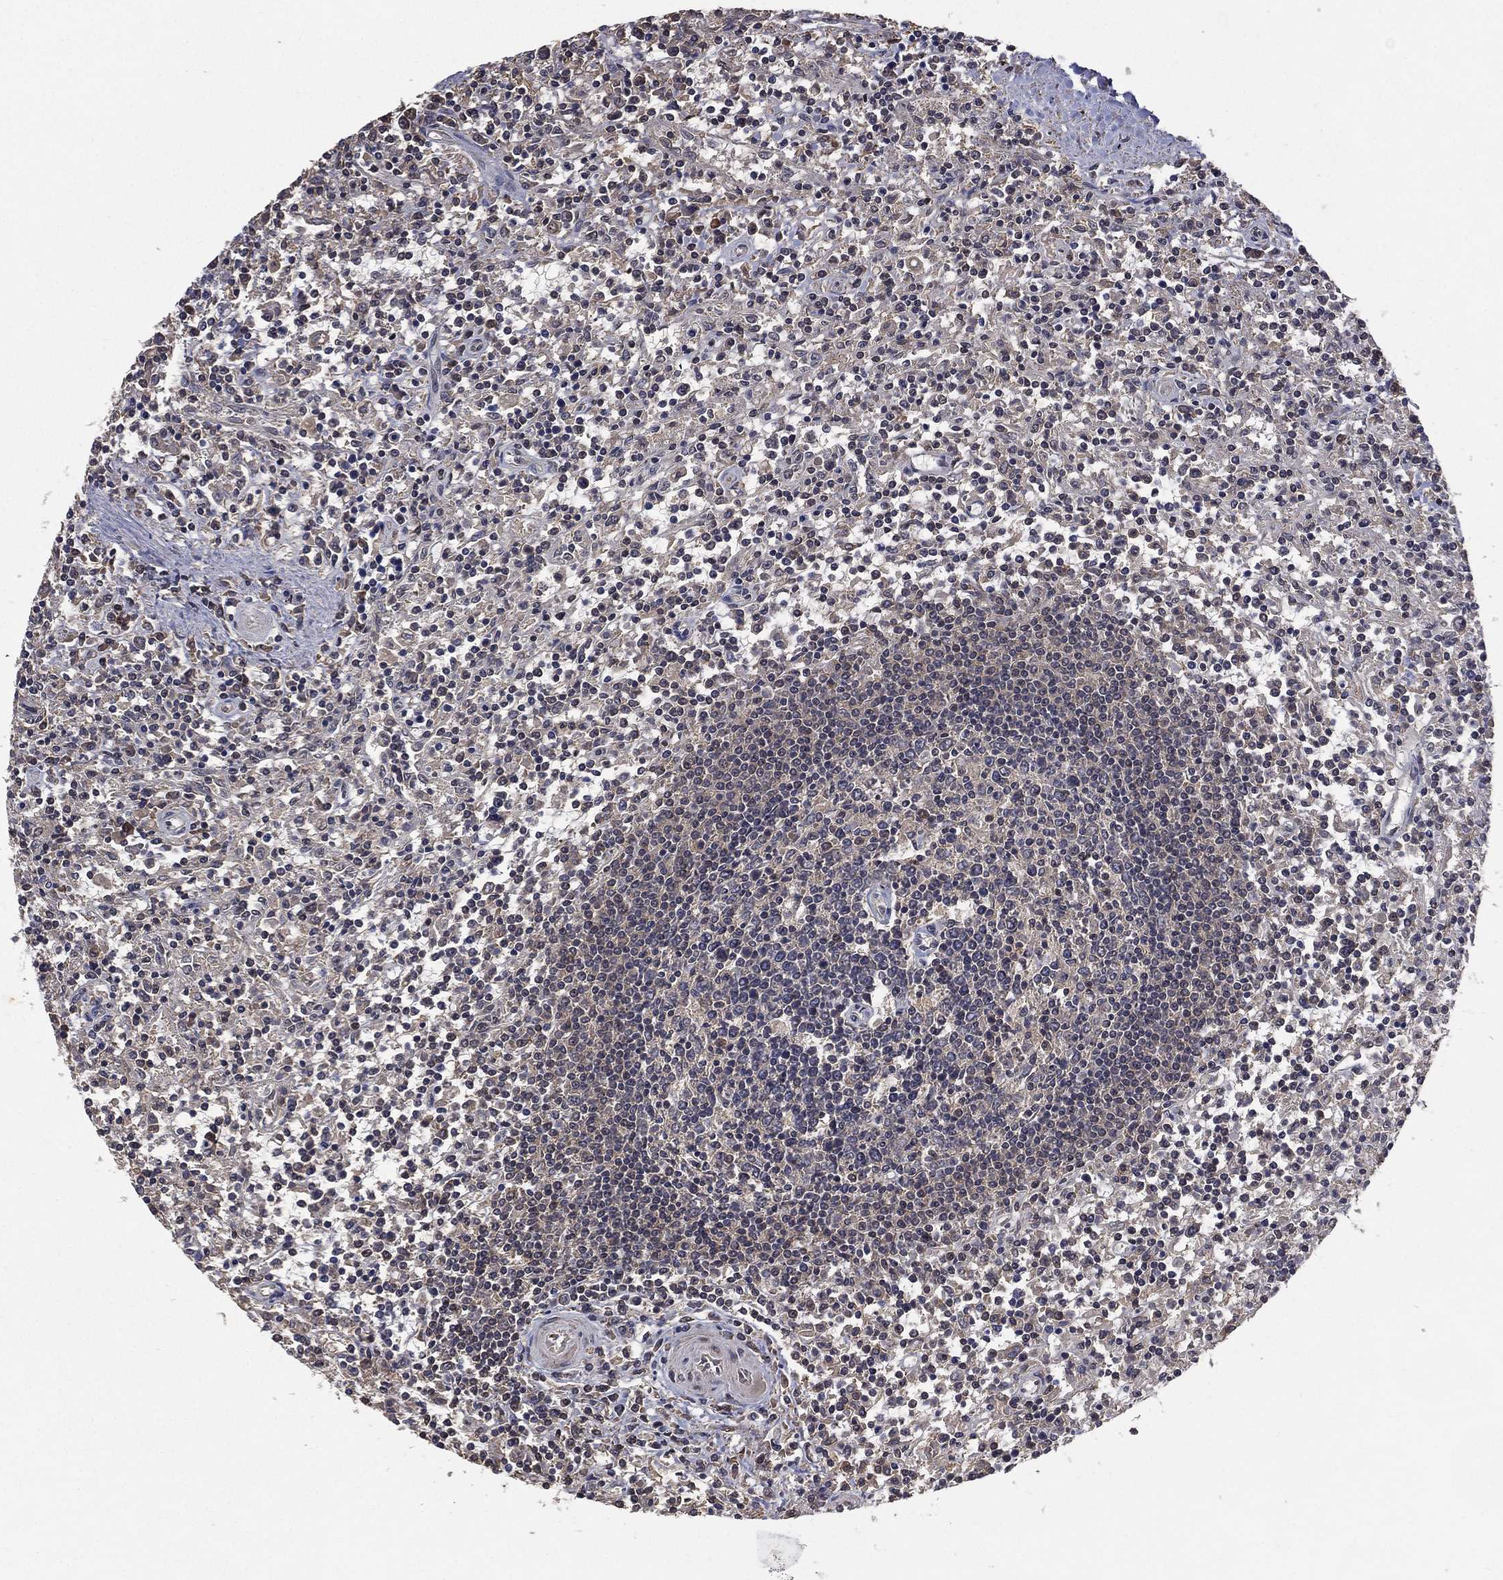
{"staining": {"intensity": "negative", "quantity": "none", "location": "none"}, "tissue": "lymphoma", "cell_type": "Tumor cells", "image_type": "cancer", "snomed": [{"axis": "morphology", "description": "Malignant lymphoma, non-Hodgkin's type, Low grade"}, {"axis": "topography", "description": "Spleen"}], "caption": "Tumor cells are negative for brown protein staining in malignant lymphoma, non-Hodgkin's type (low-grade).", "gene": "NELFCD", "patient": {"sex": "male", "age": 62}}